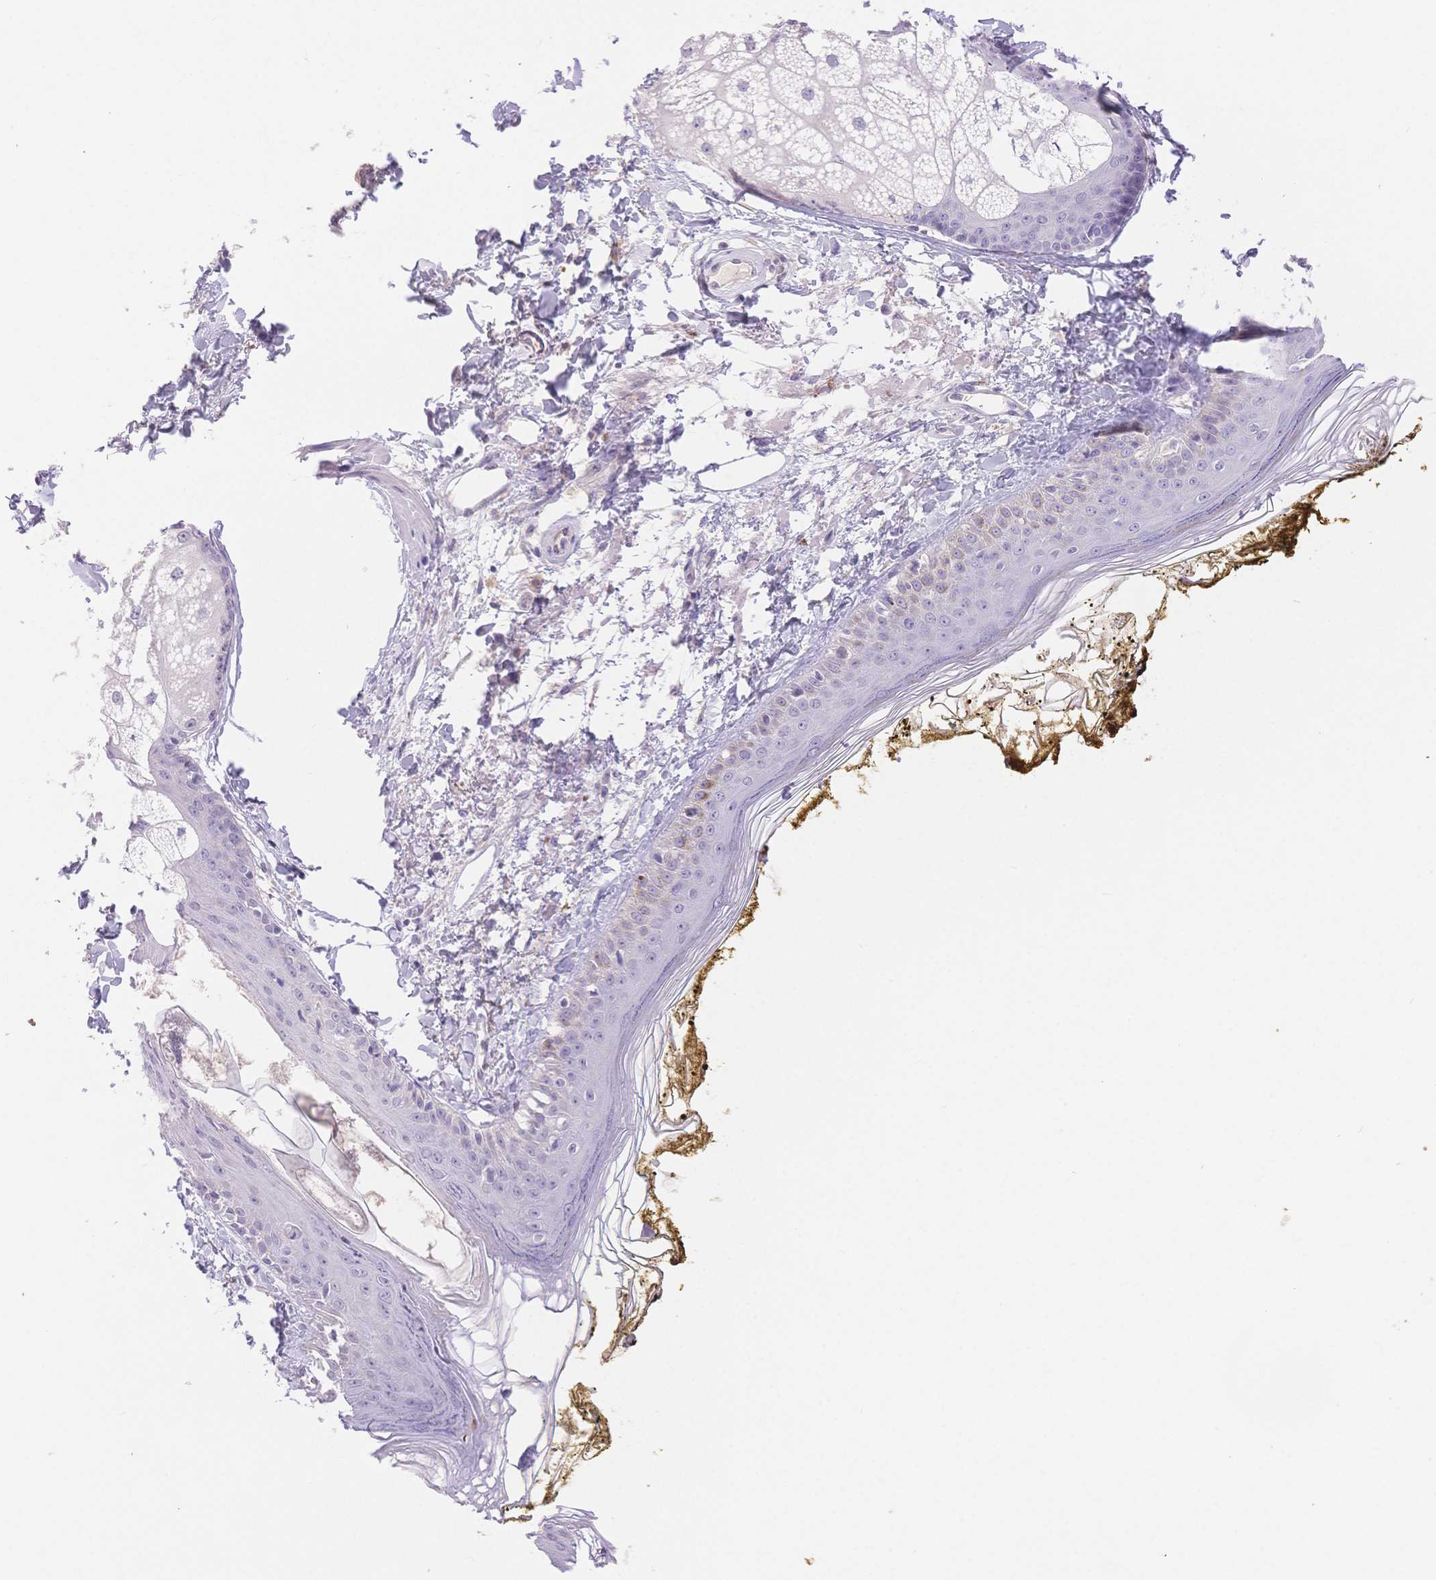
{"staining": {"intensity": "negative", "quantity": "none", "location": "none"}, "tissue": "skin", "cell_type": "Fibroblasts", "image_type": "normal", "snomed": [{"axis": "morphology", "description": "Normal tissue, NOS"}, {"axis": "topography", "description": "Skin"}], "caption": "Immunohistochemical staining of normal human skin exhibits no significant expression in fibroblasts.", "gene": "MYOM1", "patient": {"sex": "male", "age": 76}}